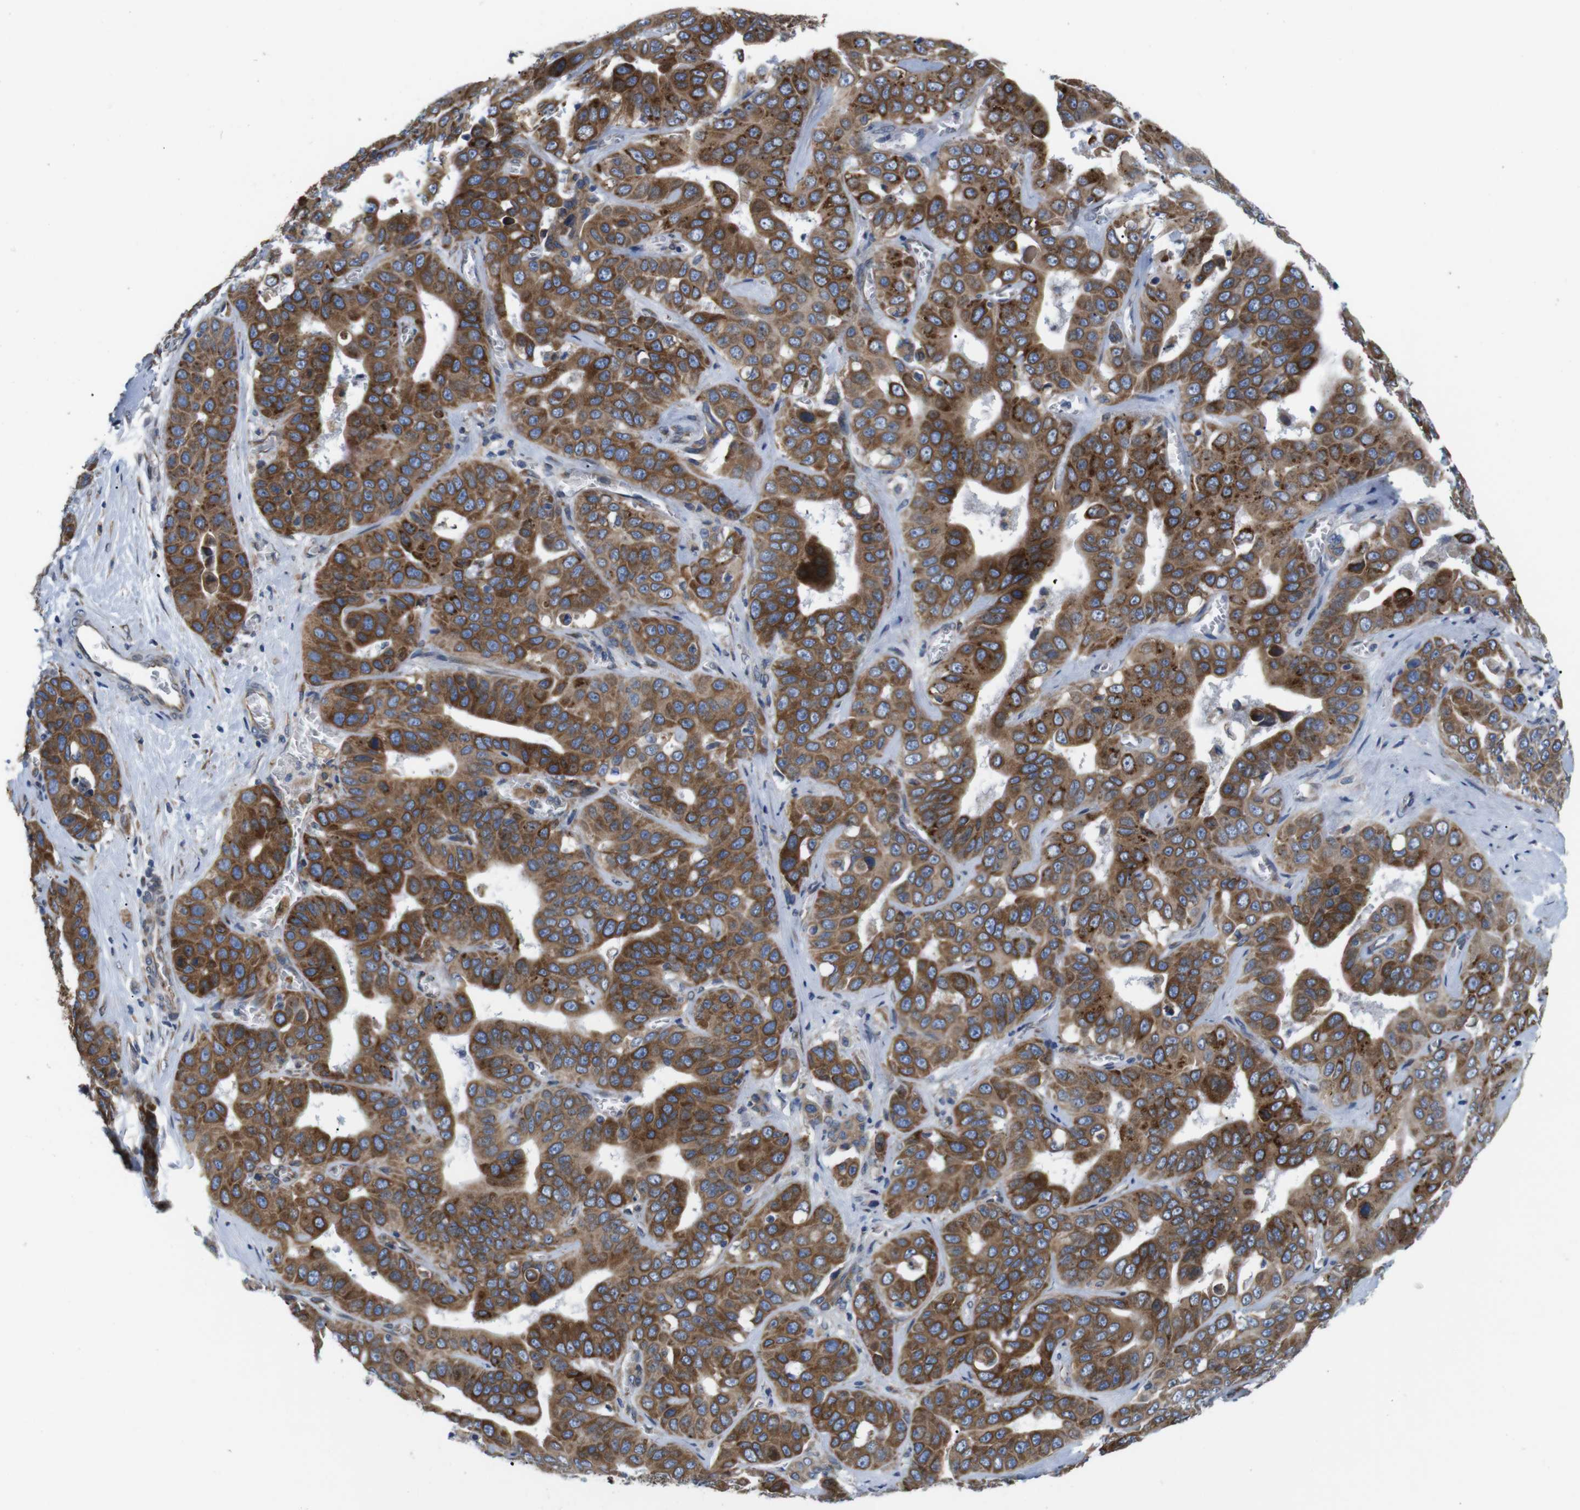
{"staining": {"intensity": "moderate", "quantity": ">75%", "location": "cytoplasmic/membranous"}, "tissue": "liver cancer", "cell_type": "Tumor cells", "image_type": "cancer", "snomed": [{"axis": "morphology", "description": "Cholangiocarcinoma"}, {"axis": "topography", "description": "Liver"}], "caption": "The immunohistochemical stain labels moderate cytoplasmic/membranous positivity in tumor cells of liver cancer (cholangiocarcinoma) tissue.", "gene": "HACD3", "patient": {"sex": "female", "age": 52}}